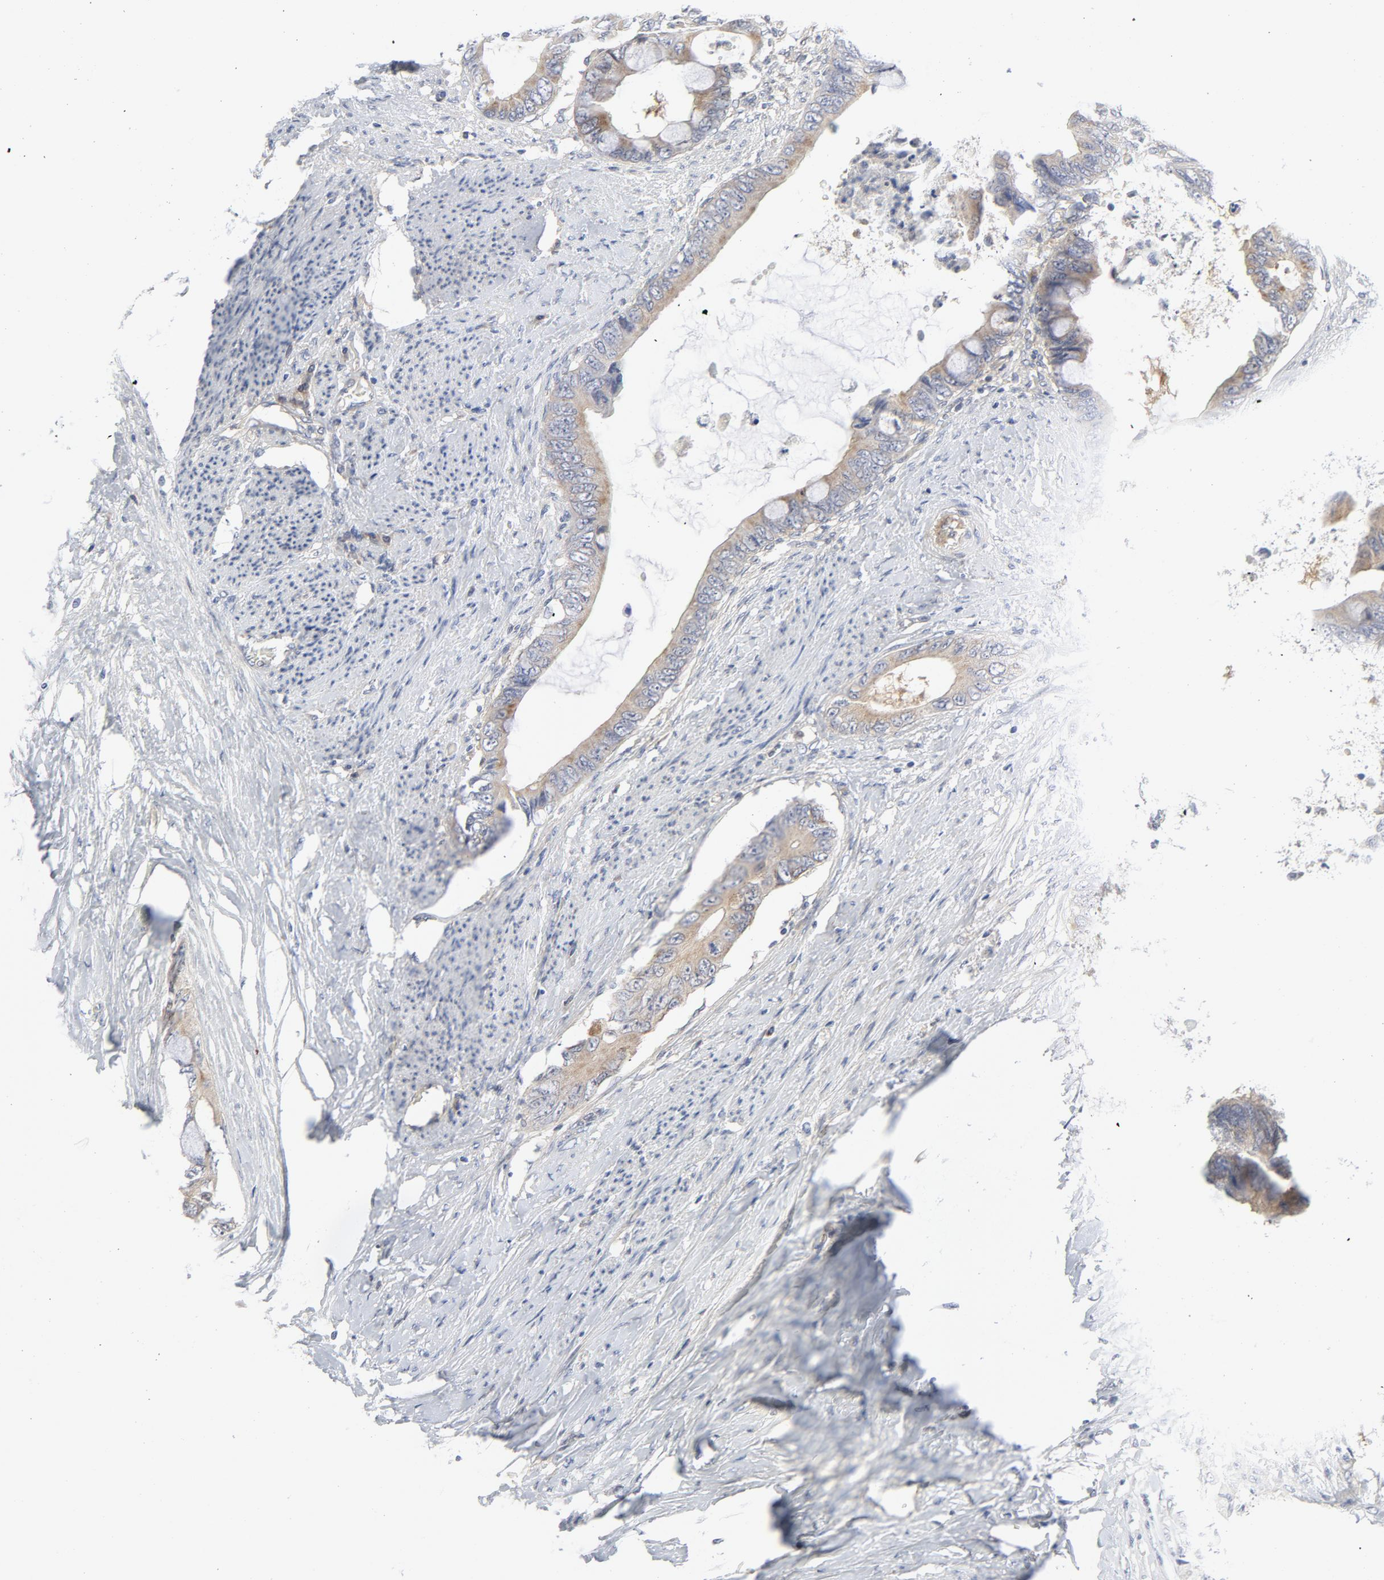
{"staining": {"intensity": "weak", "quantity": ">75%", "location": "cytoplasmic/membranous"}, "tissue": "colorectal cancer", "cell_type": "Tumor cells", "image_type": "cancer", "snomed": [{"axis": "morphology", "description": "Normal tissue, NOS"}, {"axis": "morphology", "description": "Adenocarcinoma, NOS"}, {"axis": "topography", "description": "Rectum"}, {"axis": "topography", "description": "Peripheral nerve tissue"}], "caption": "Tumor cells reveal weak cytoplasmic/membranous positivity in approximately >75% of cells in colorectal adenocarcinoma. The staining was performed using DAB to visualize the protein expression in brown, while the nuclei were stained in blue with hematoxylin (Magnification: 20x).", "gene": "BAD", "patient": {"sex": "female", "age": 77}}